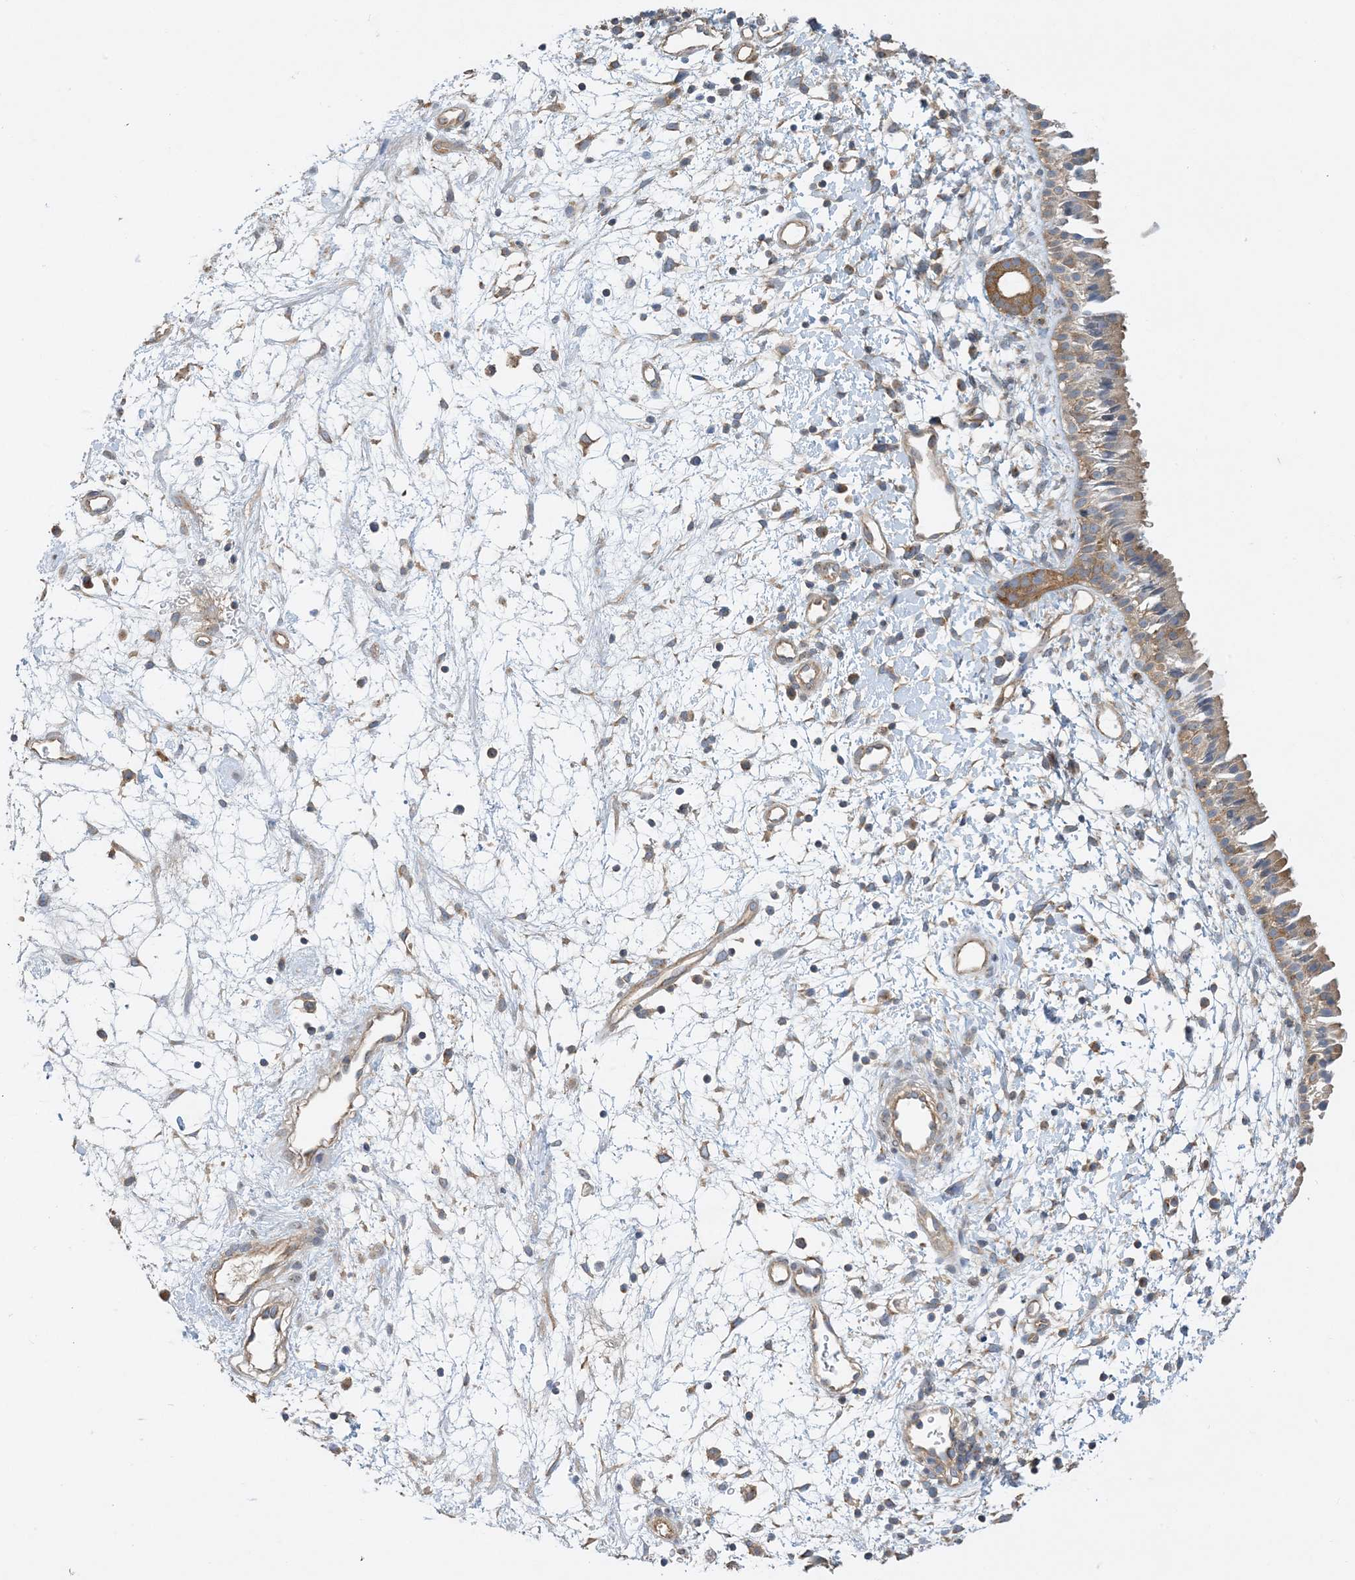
{"staining": {"intensity": "weak", "quantity": "25%-75%", "location": "cytoplasmic/membranous"}, "tissue": "nasopharynx", "cell_type": "Respiratory epithelial cells", "image_type": "normal", "snomed": [{"axis": "morphology", "description": "Normal tissue, NOS"}, {"axis": "topography", "description": "Nasopharynx"}], "caption": "Protein expression analysis of benign human nasopharynx reveals weak cytoplasmic/membranous positivity in about 25%-75% of respiratory epithelial cells. (DAB (3,3'-diaminobenzidine) = brown stain, brightfield microscopy at high magnification).", "gene": "SIDT1", "patient": {"sex": "male", "age": 22}}